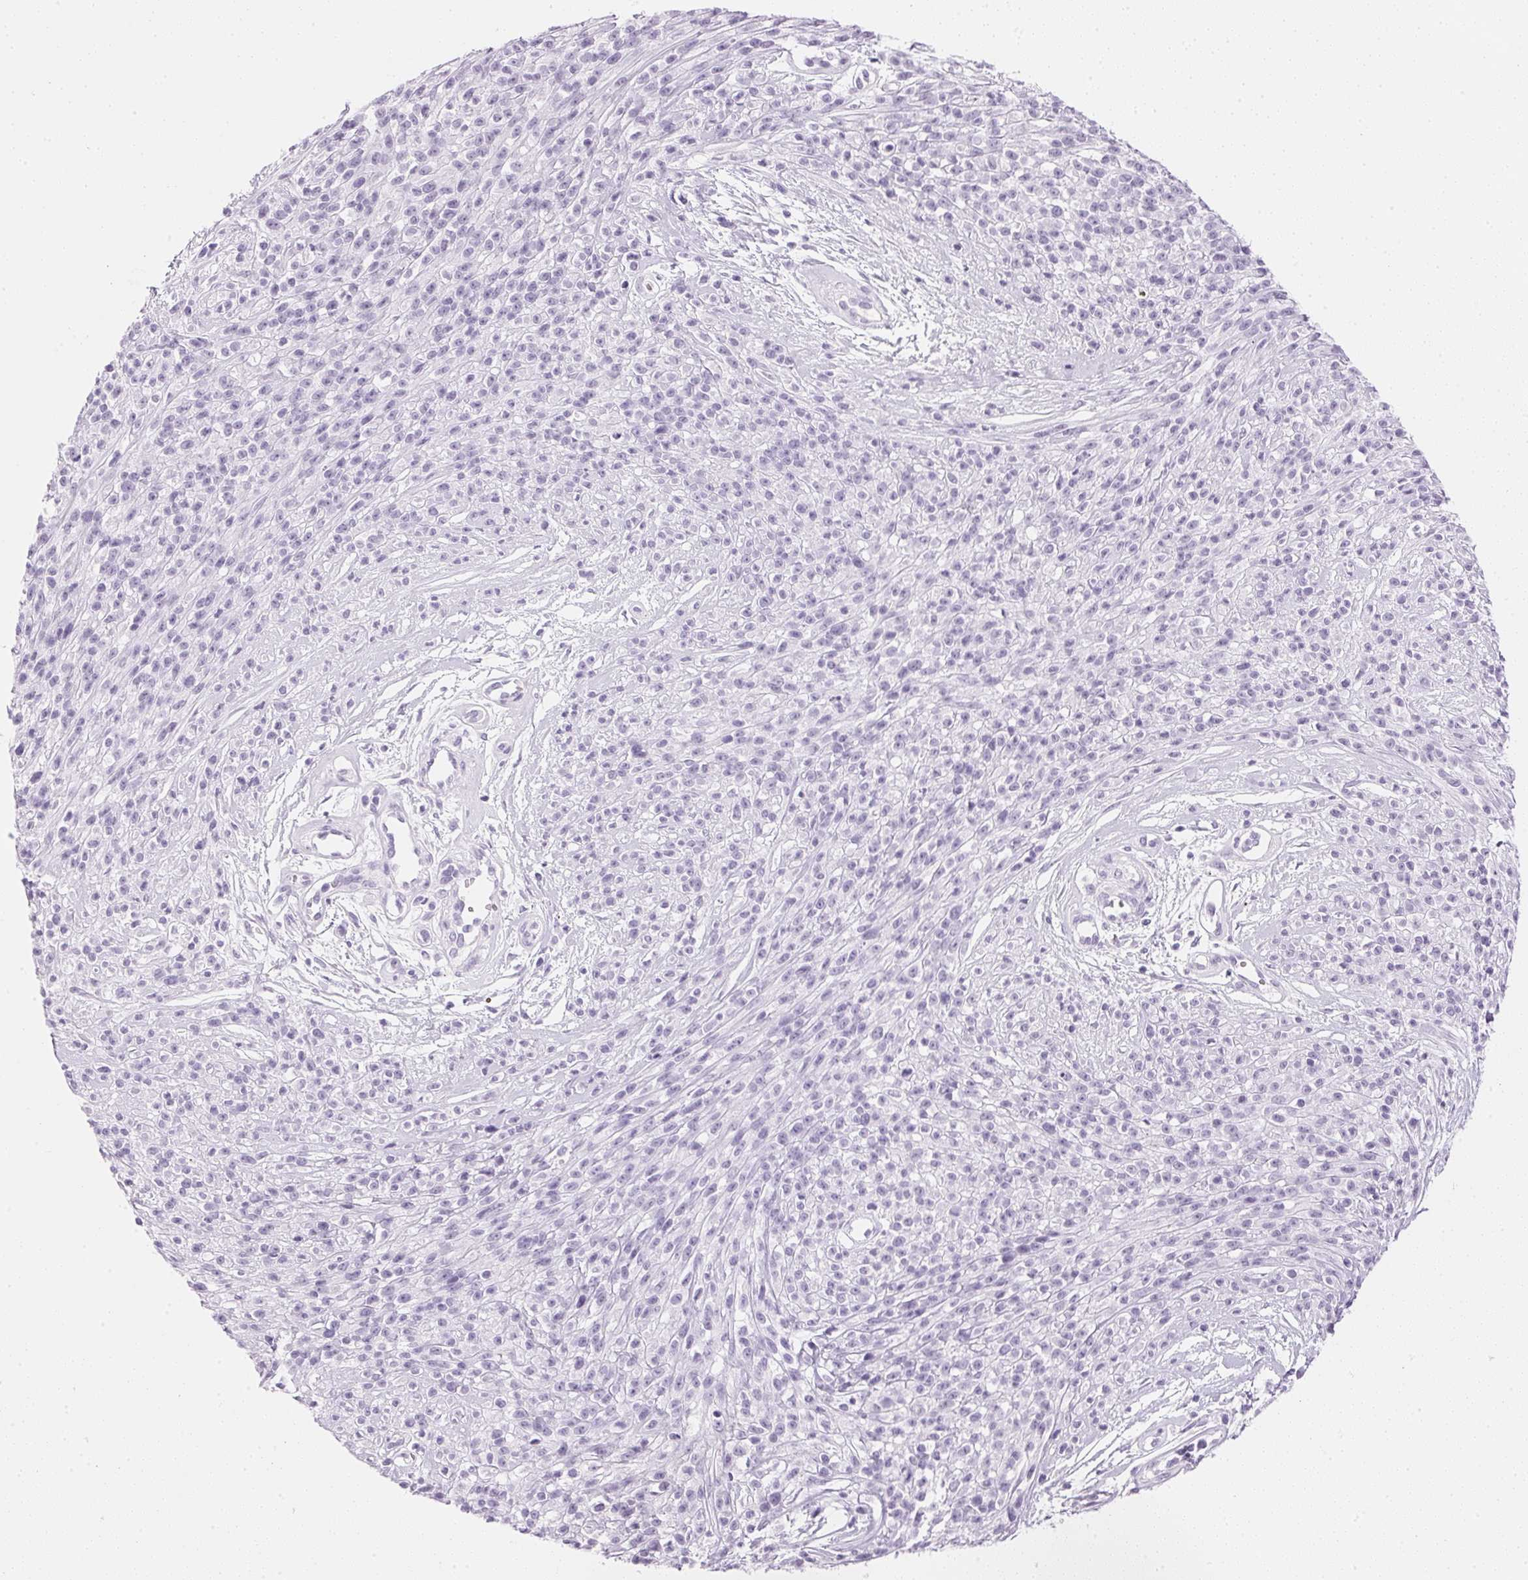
{"staining": {"intensity": "negative", "quantity": "none", "location": "none"}, "tissue": "melanoma", "cell_type": "Tumor cells", "image_type": "cancer", "snomed": [{"axis": "morphology", "description": "Malignant melanoma, NOS"}, {"axis": "topography", "description": "Skin"}, {"axis": "topography", "description": "Skin of trunk"}], "caption": "Immunohistochemical staining of human malignant melanoma displays no significant positivity in tumor cells.", "gene": "IGFBP1", "patient": {"sex": "male", "age": 74}}